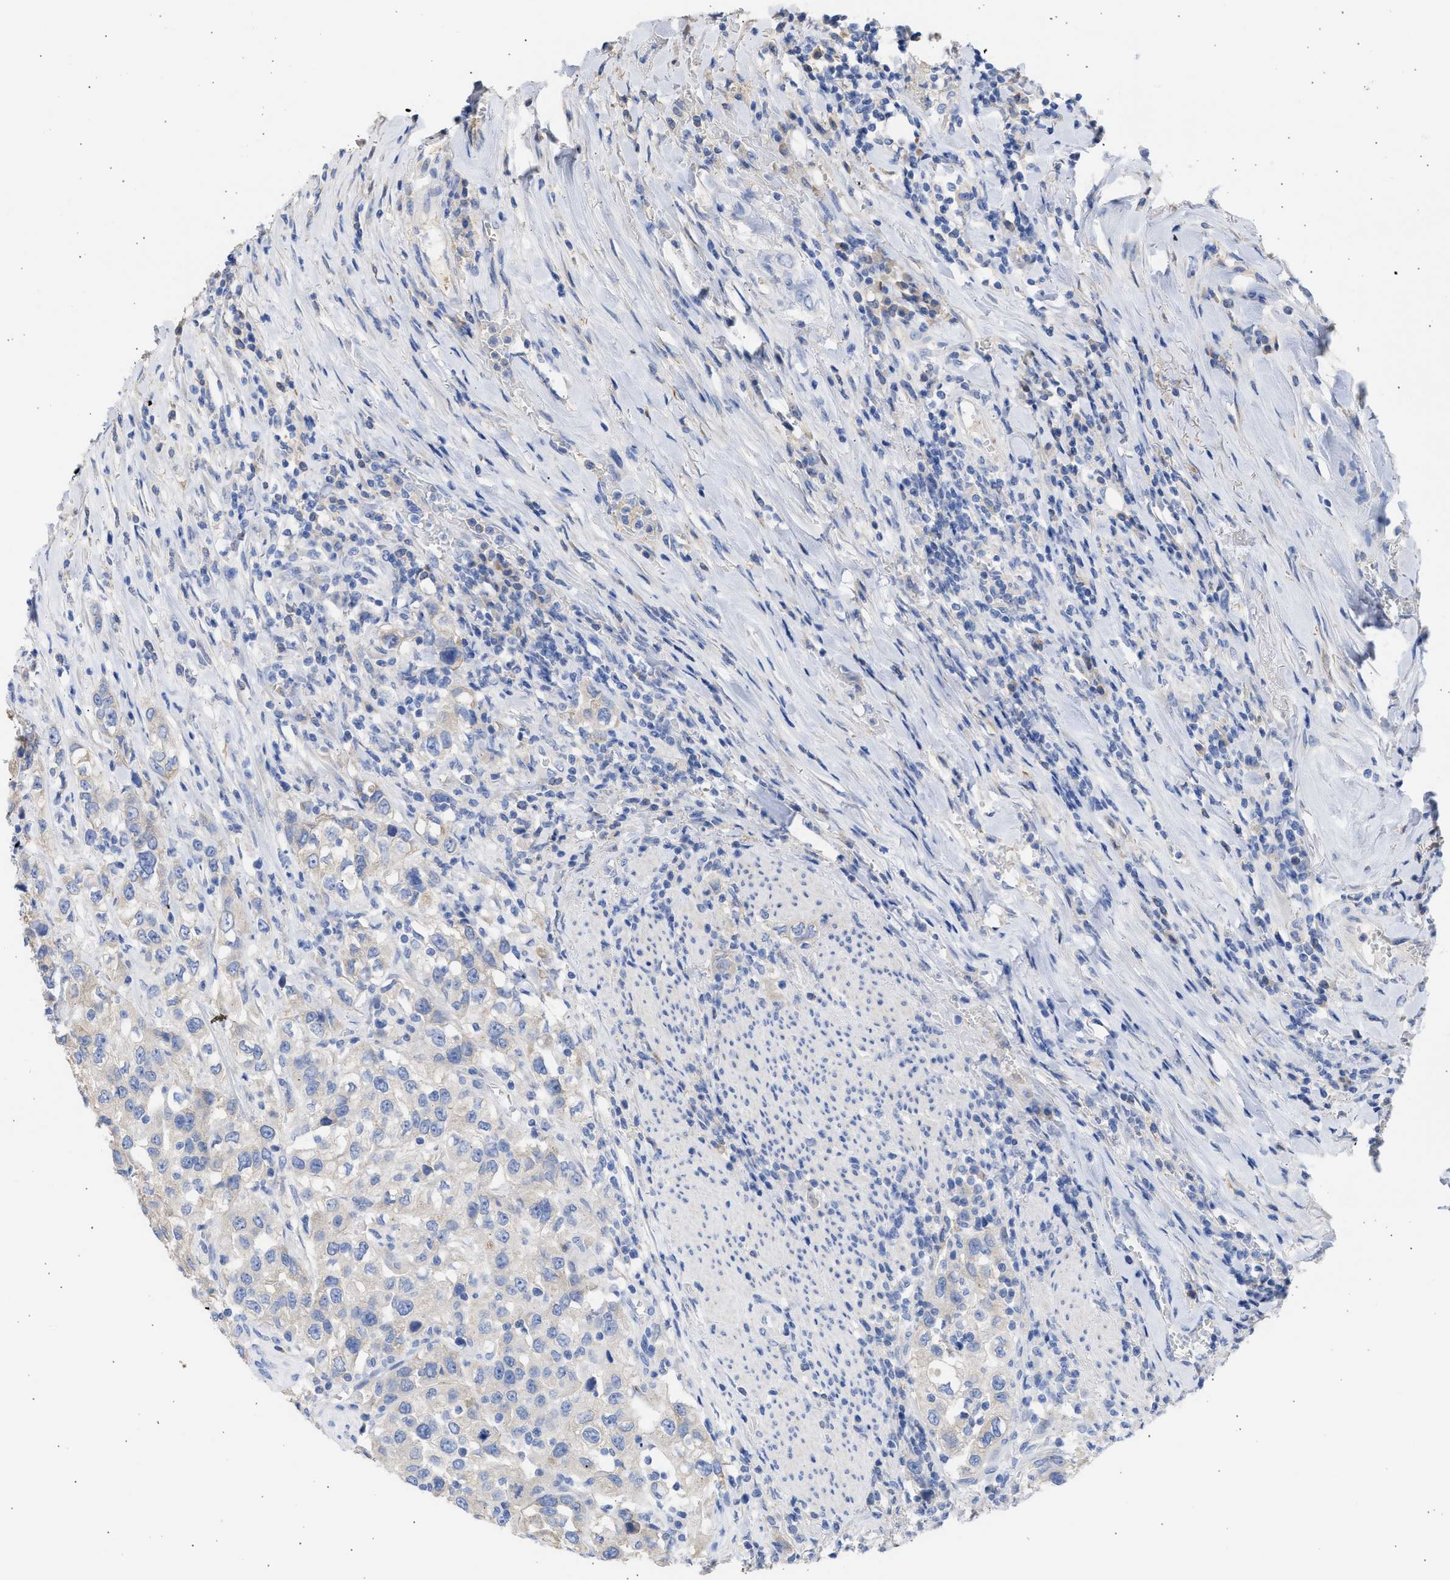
{"staining": {"intensity": "negative", "quantity": "none", "location": "none"}, "tissue": "urothelial cancer", "cell_type": "Tumor cells", "image_type": "cancer", "snomed": [{"axis": "morphology", "description": "Urothelial carcinoma, High grade"}, {"axis": "topography", "description": "Urinary bladder"}], "caption": "Immunohistochemistry (IHC) photomicrograph of neoplastic tissue: human urothelial cancer stained with DAB (3,3'-diaminobenzidine) shows no significant protein staining in tumor cells.", "gene": "RSPH1", "patient": {"sex": "female", "age": 80}}